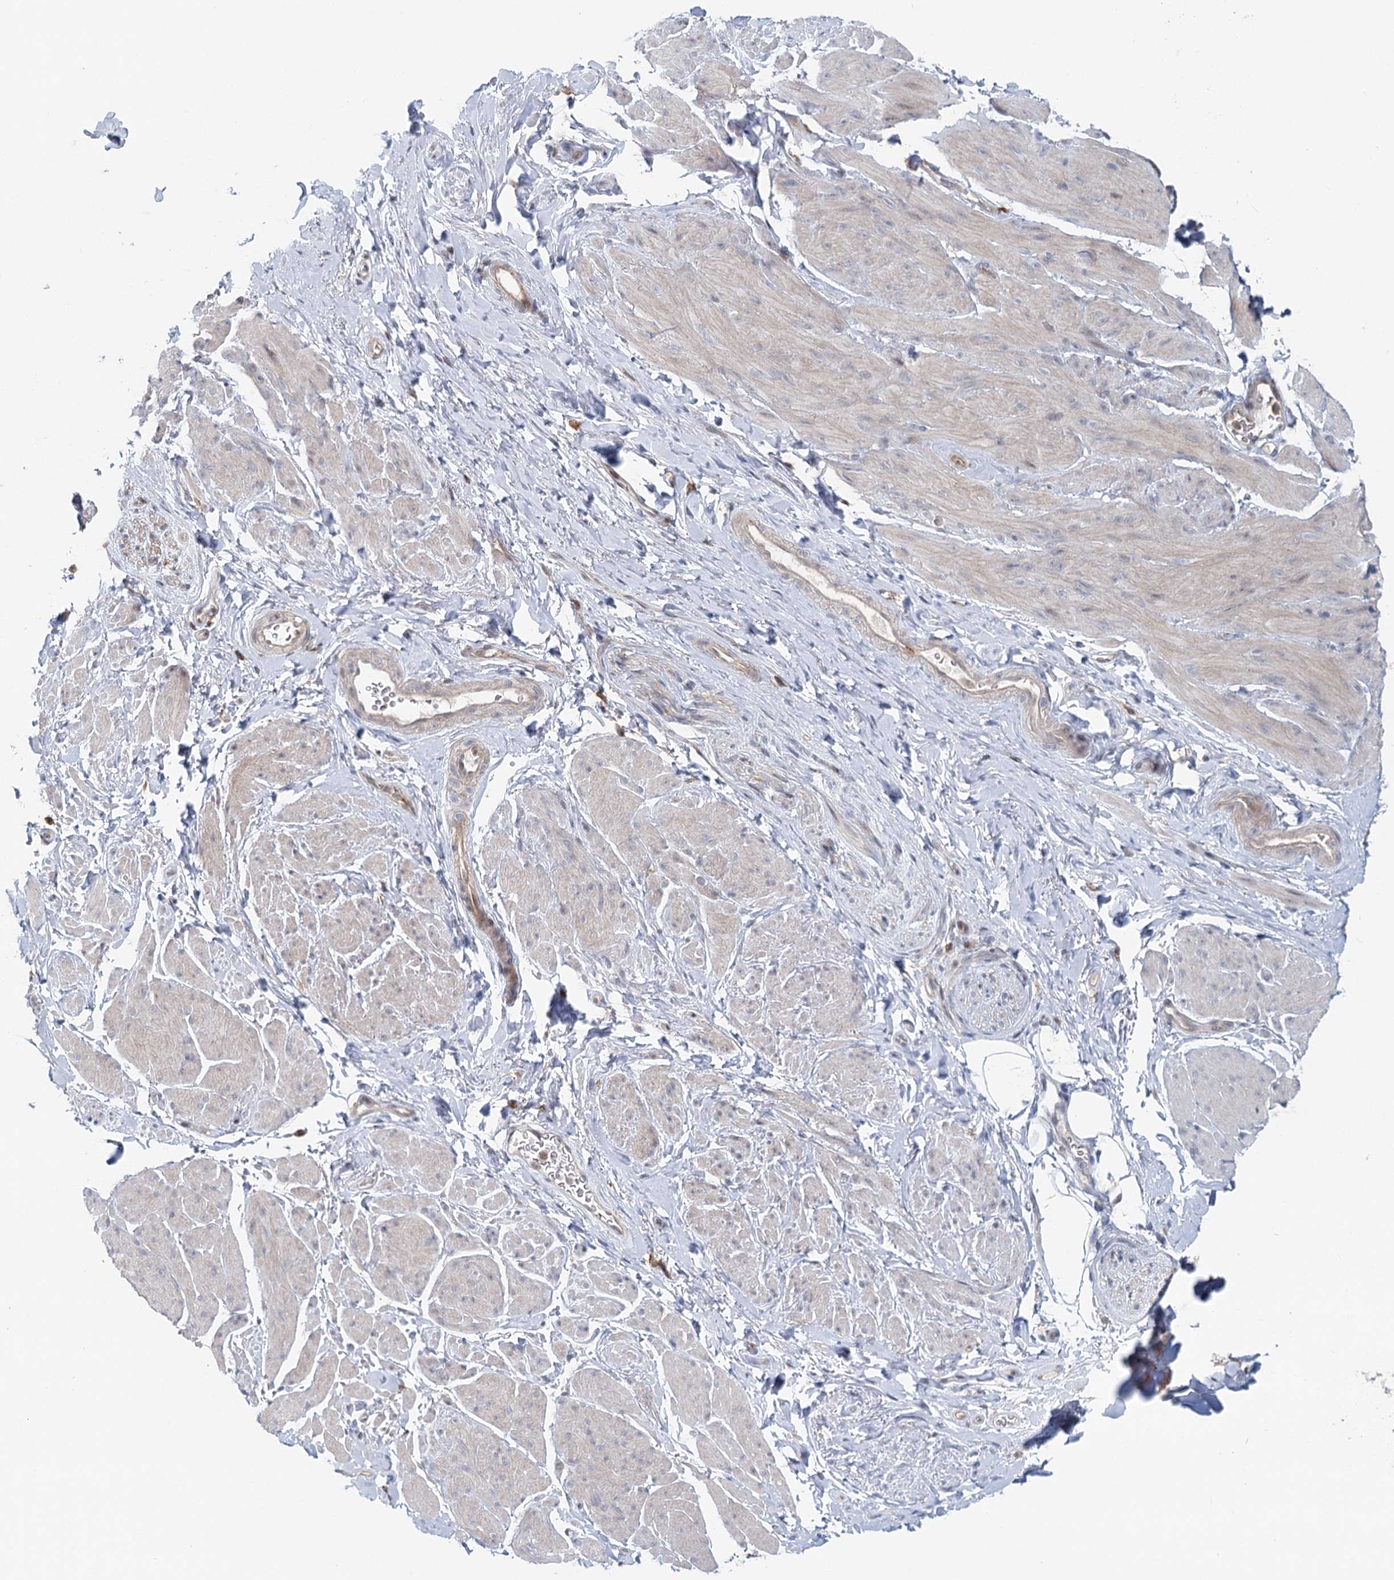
{"staining": {"intensity": "negative", "quantity": "none", "location": "none"}, "tissue": "smooth muscle", "cell_type": "Smooth muscle cells", "image_type": "normal", "snomed": [{"axis": "morphology", "description": "Normal tissue, NOS"}, {"axis": "topography", "description": "Smooth muscle"}, {"axis": "topography", "description": "Peripheral nerve tissue"}], "caption": "IHC image of normal smooth muscle stained for a protein (brown), which demonstrates no staining in smooth muscle cells. (DAB immunohistochemistry (IHC), high magnification).", "gene": "CDC42SE2", "patient": {"sex": "male", "age": 69}}